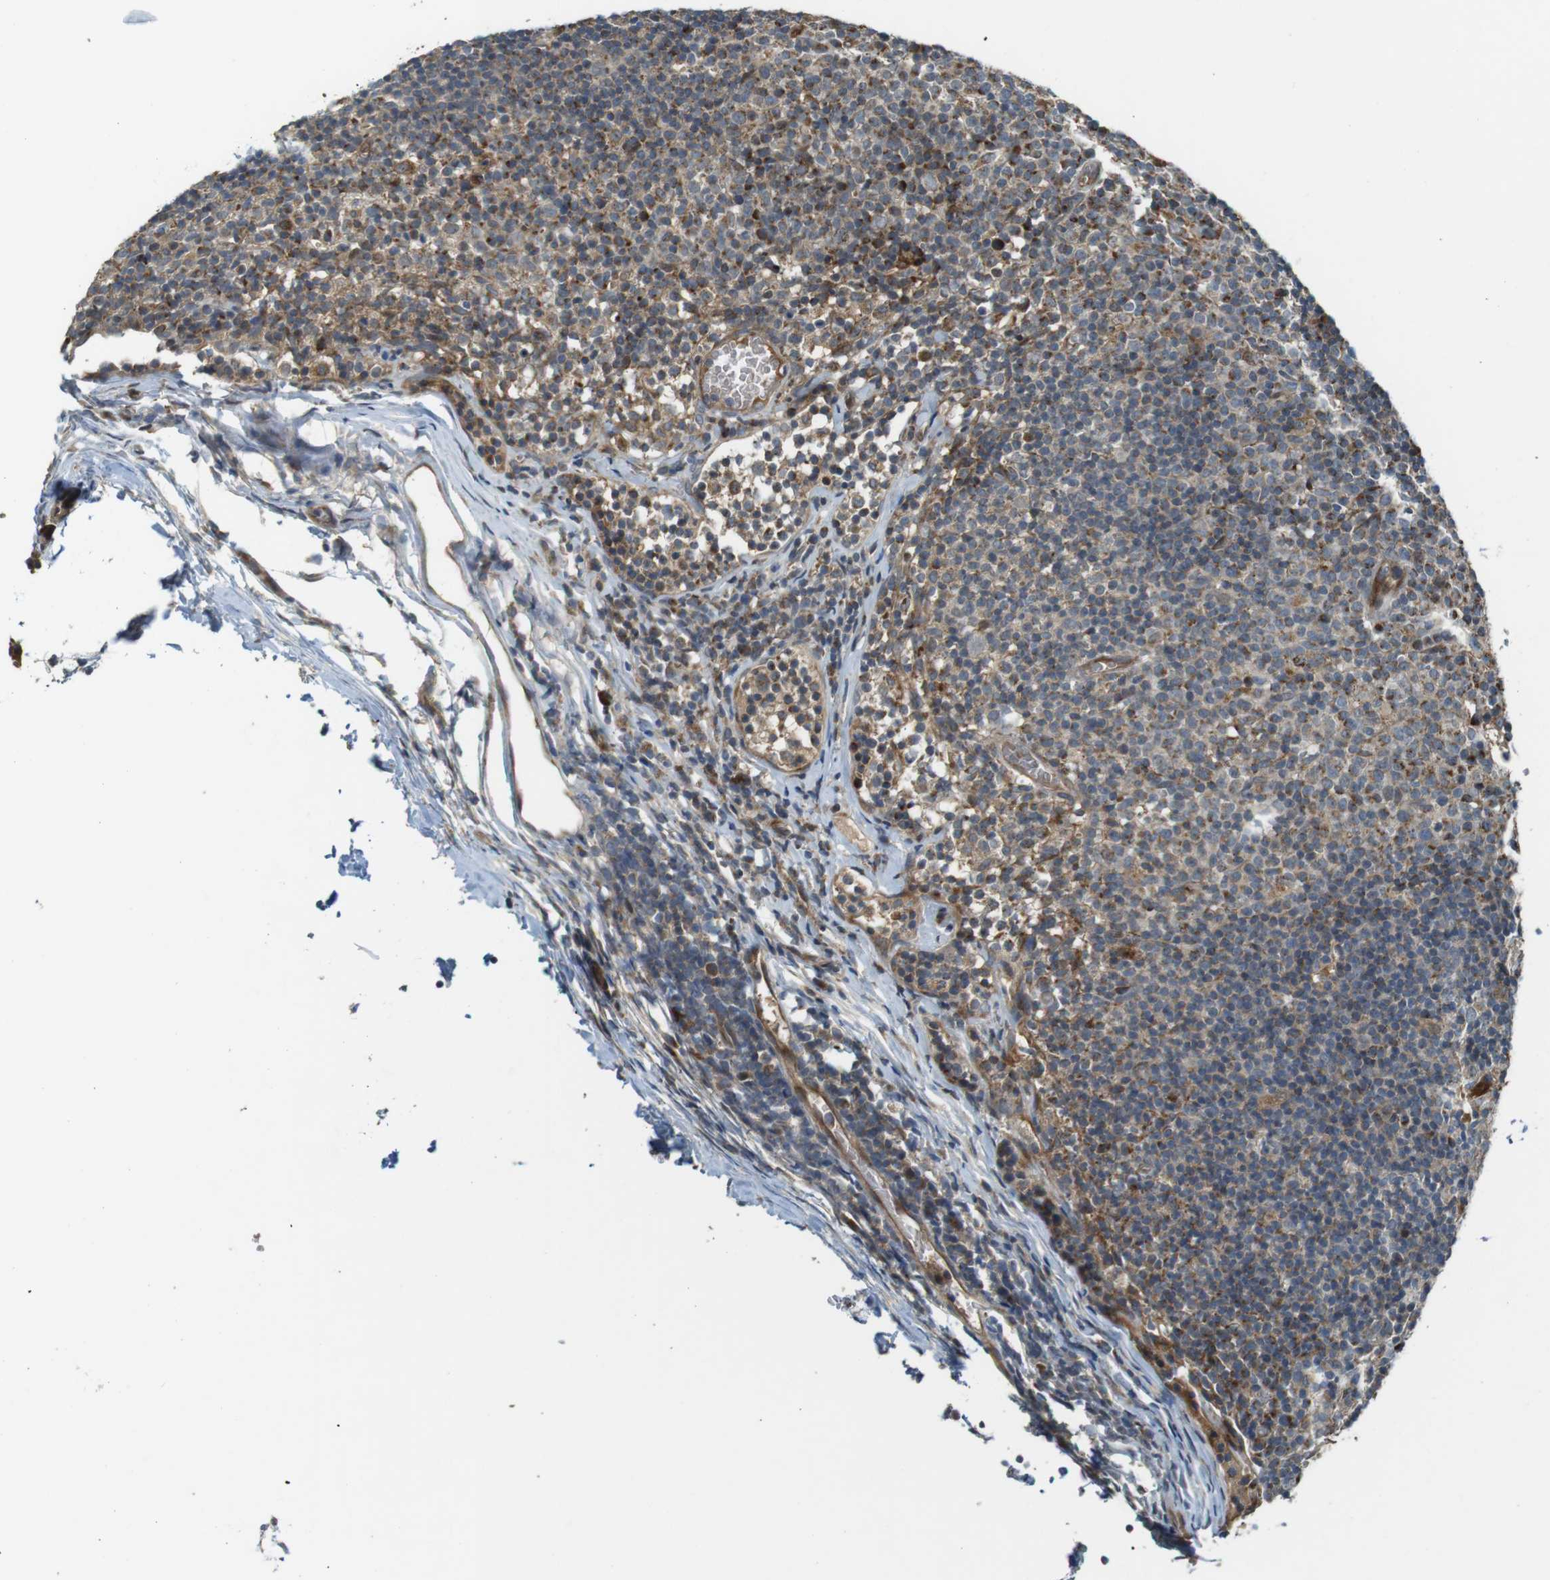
{"staining": {"intensity": "moderate", "quantity": "25%-75%", "location": "cytoplasmic/membranous"}, "tissue": "lymph node", "cell_type": "Germinal center cells", "image_type": "normal", "snomed": [{"axis": "morphology", "description": "Normal tissue, NOS"}, {"axis": "morphology", "description": "Inflammation, NOS"}, {"axis": "topography", "description": "Lymph node"}], "caption": "There is medium levels of moderate cytoplasmic/membranous staining in germinal center cells of unremarkable lymph node, as demonstrated by immunohistochemical staining (brown color).", "gene": "IFFO2", "patient": {"sex": "male", "age": 55}}